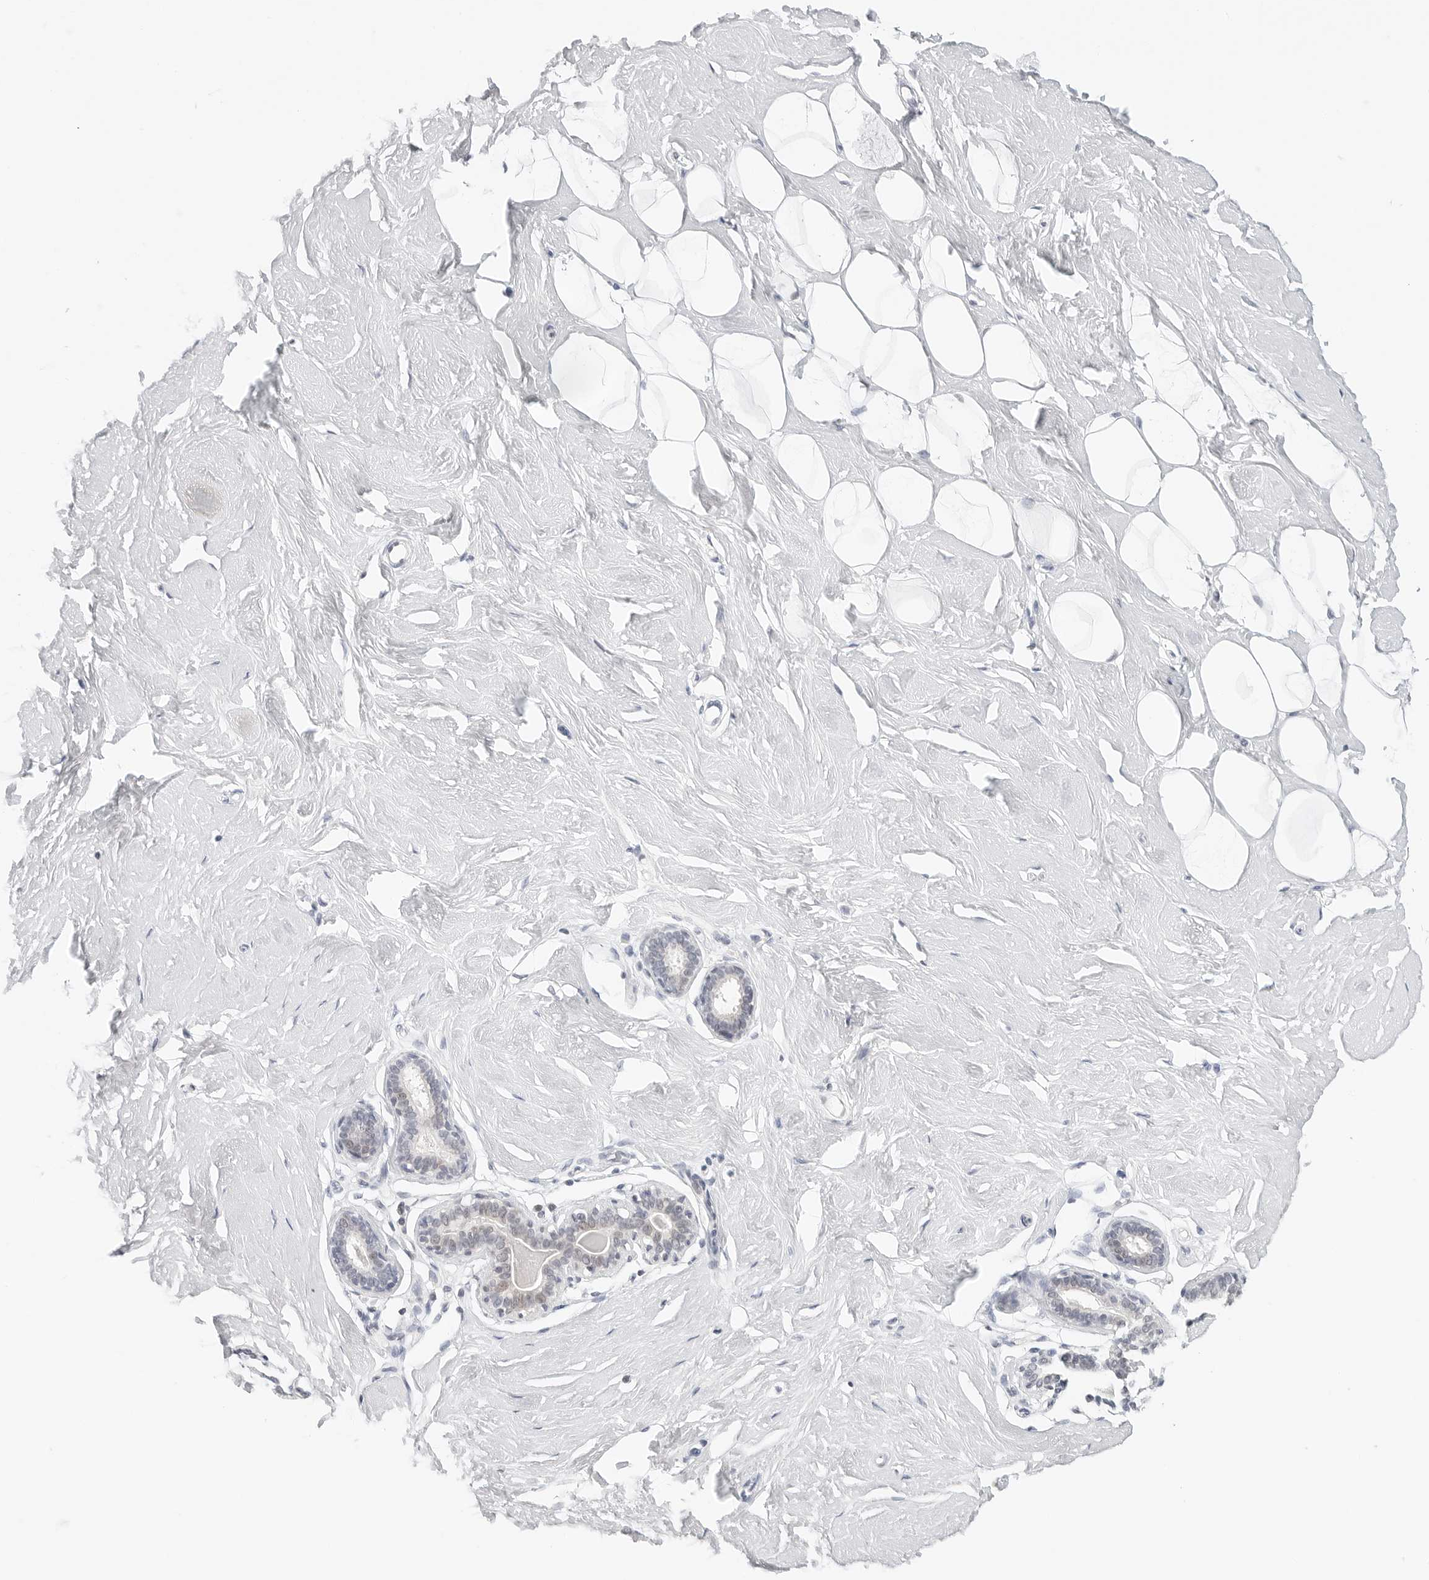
{"staining": {"intensity": "negative", "quantity": "none", "location": "none"}, "tissue": "breast", "cell_type": "Adipocytes", "image_type": "normal", "snomed": [{"axis": "morphology", "description": "Normal tissue, NOS"}, {"axis": "topography", "description": "Breast"}], "caption": "DAB (3,3'-diaminobenzidine) immunohistochemical staining of unremarkable breast exhibits no significant staining in adipocytes. The staining is performed using DAB (3,3'-diaminobenzidine) brown chromogen with nuclei counter-stained in using hematoxylin.", "gene": "TSEN2", "patient": {"sex": "female", "age": 23}}